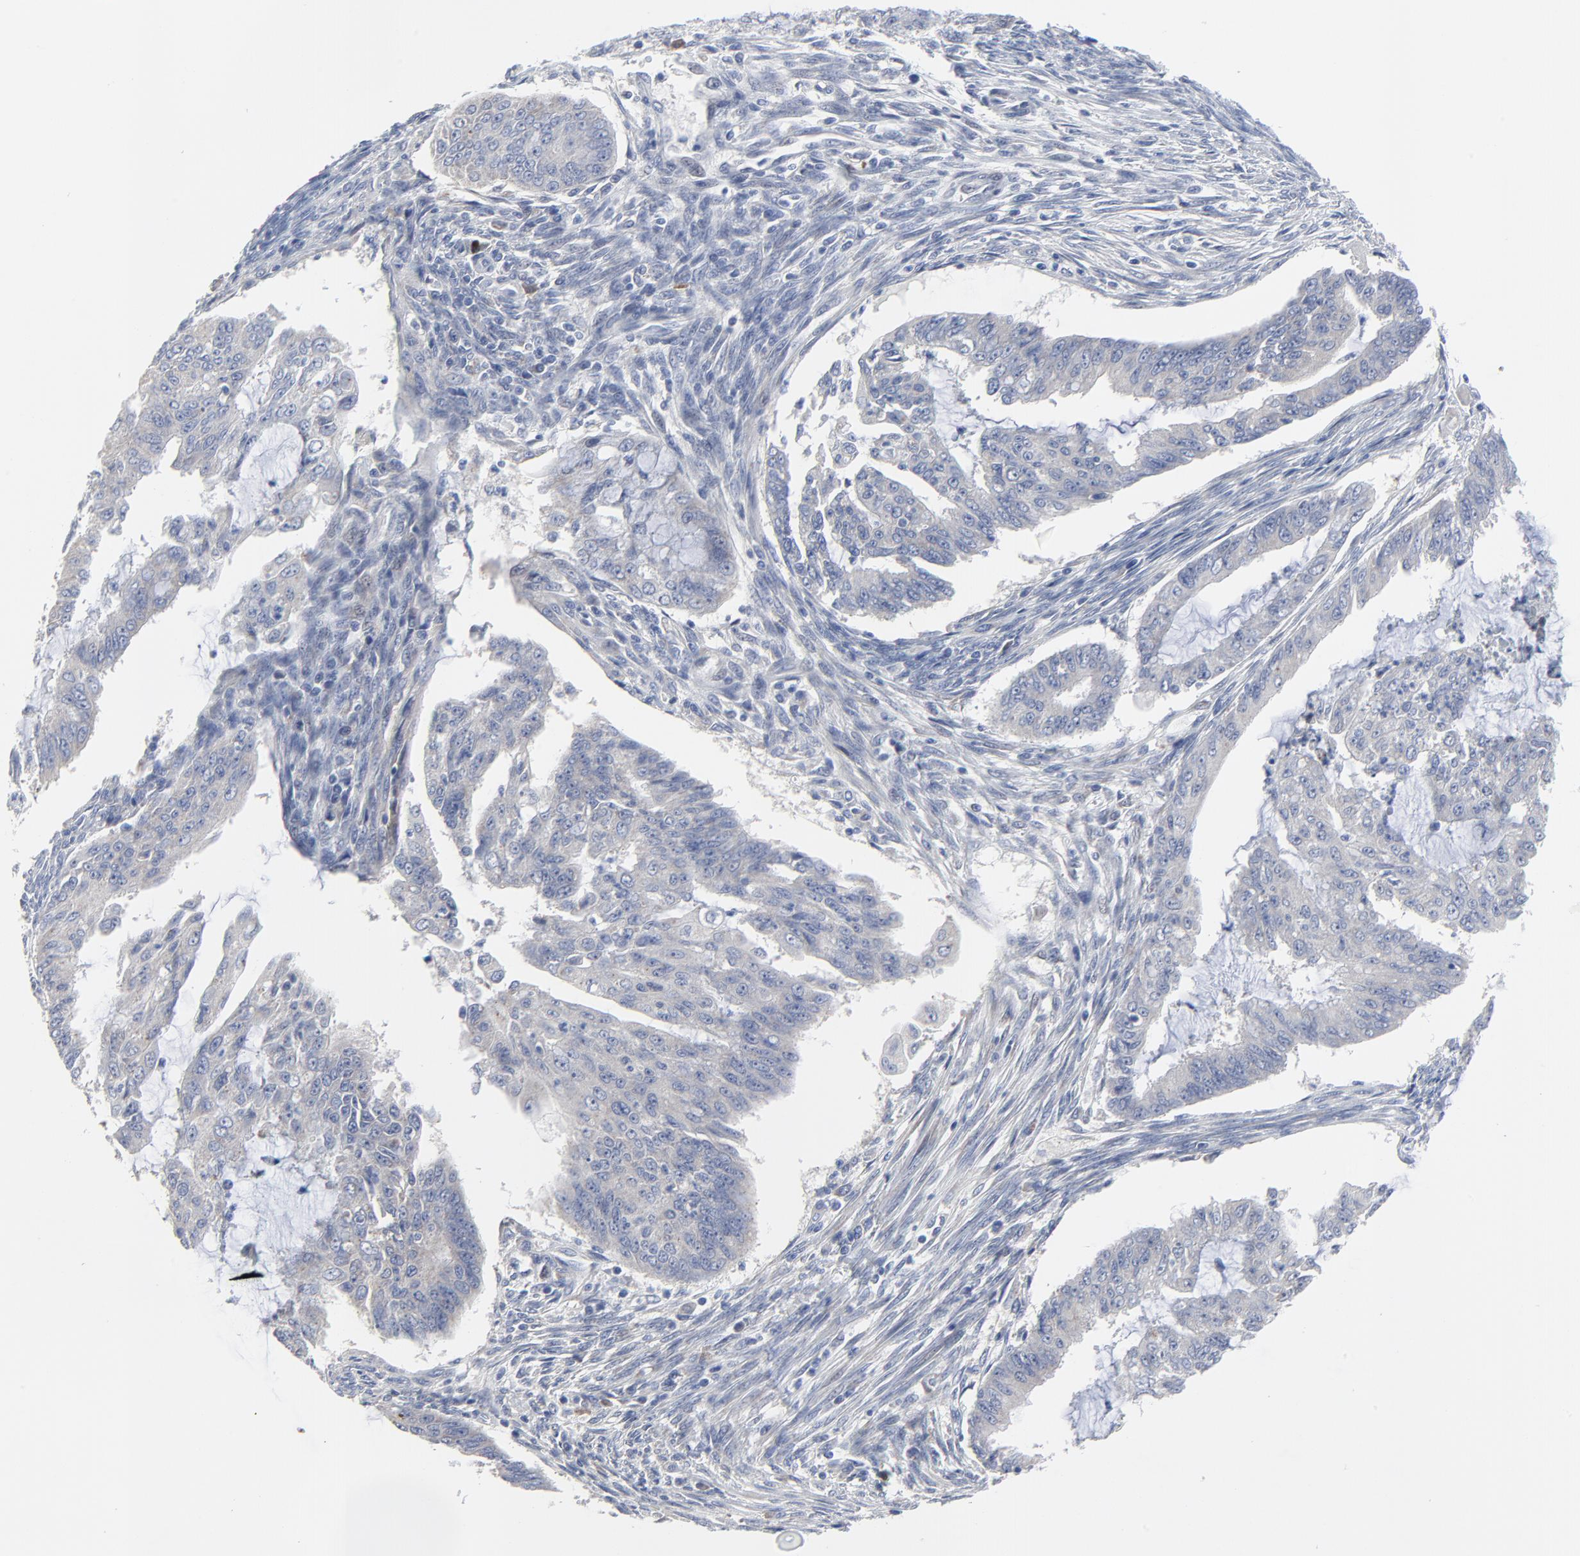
{"staining": {"intensity": "negative", "quantity": "none", "location": "none"}, "tissue": "endometrial cancer", "cell_type": "Tumor cells", "image_type": "cancer", "snomed": [{"axis": "morphology", "description": "Adenocarcinoma, NOS"}, {"axis": "topography", "description": "Endometrium"}], "caption": "This is an immunohistochemistry (IHC) image of human endometrial adenocarcinoma. There is no expression in tumor cells.", "gene": "NLGN3", "patient": {"sex": "female", "age": 75}}